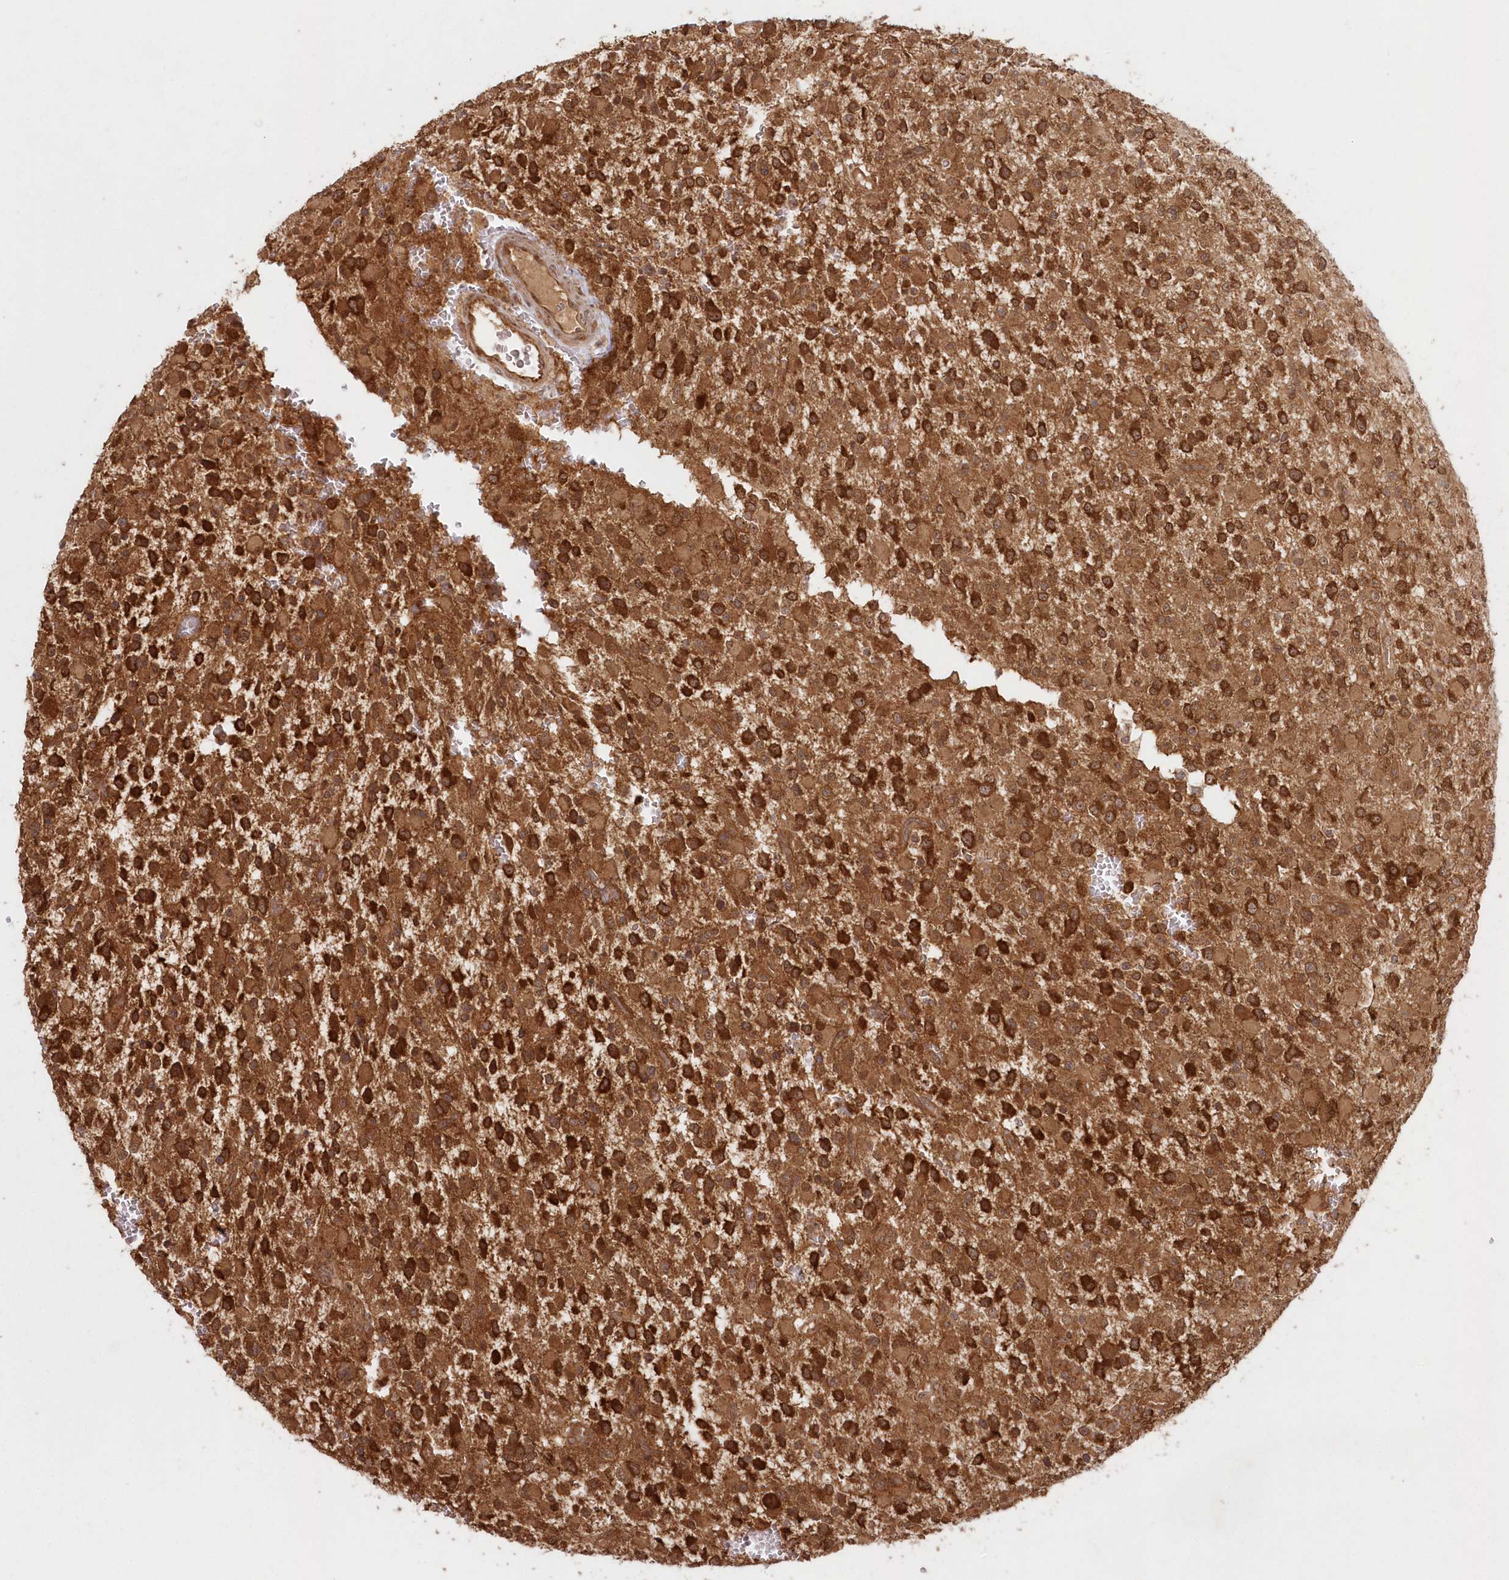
{"staining": {"intensity": "strong", "quantity": ">75%", "location": "cytoplasmic/membranous,nuclear"}, "tissue": "glioma", "cell_type": "Tumor cells", "image_type": "cancer", "snomed": [{"axis": "morphology", "description": "Glioma, malignant, High grade"}, {"axis": "topography", "description": "Brain"}], "caption": "High-magnification brightfield microscopy of high-grade glioma (malignant) stained with DAB (brown) and counterstained with hematoxylin (blue). tumor cells exhibit strong cytoplasmic/membranous and nuclear positivity is present in approximately>75% of cells.", "gene": "SERINC1", "patient": {"sex": "male", "age": 34}}